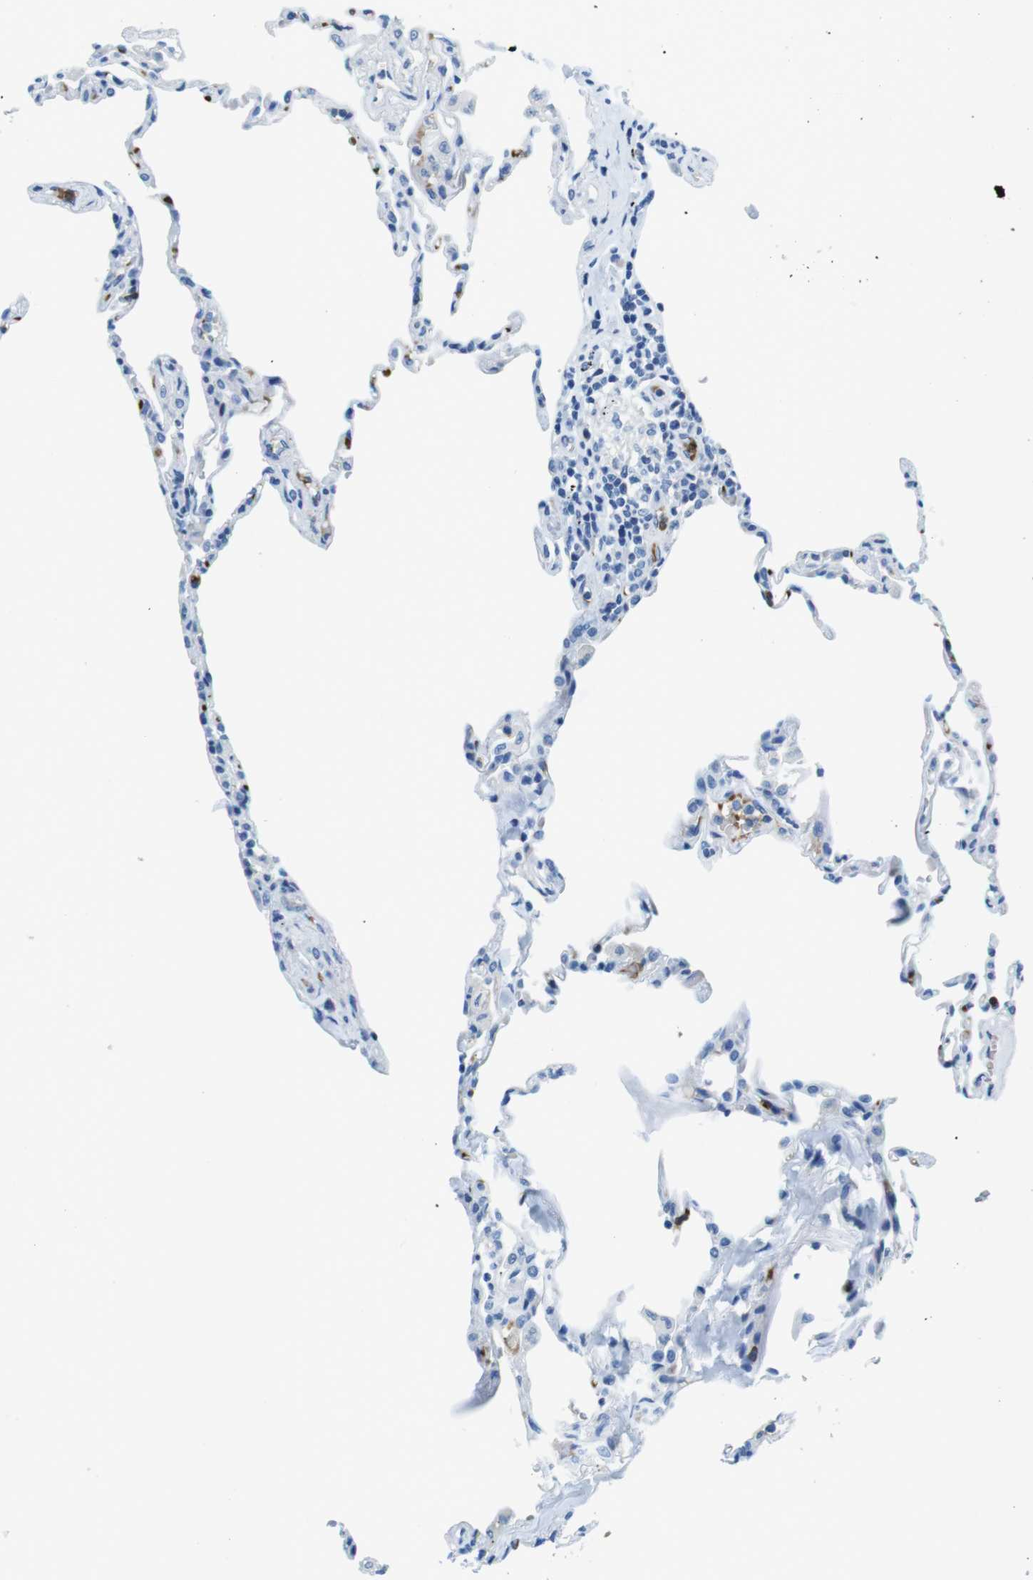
{"staining": {"intensity": "moderate", "quantity": "<25%", "location": "cytoplasmic/membranous"}, "tissue": "lung", "cell_type": "Alveolar cells", "image_type": "normal", "snomed": [{"axis": "morphology", "description": "Normal tissue, NOS"}, {"axis": "topography", "description": "Lung"}], "caption": "A brown stain highlights moderate cytoplasmic/membranous expression of a protein in alveolar cells of normal human lung.", "gene": "TFAP2C", "patient": {"sex": "male", "age": 59}}